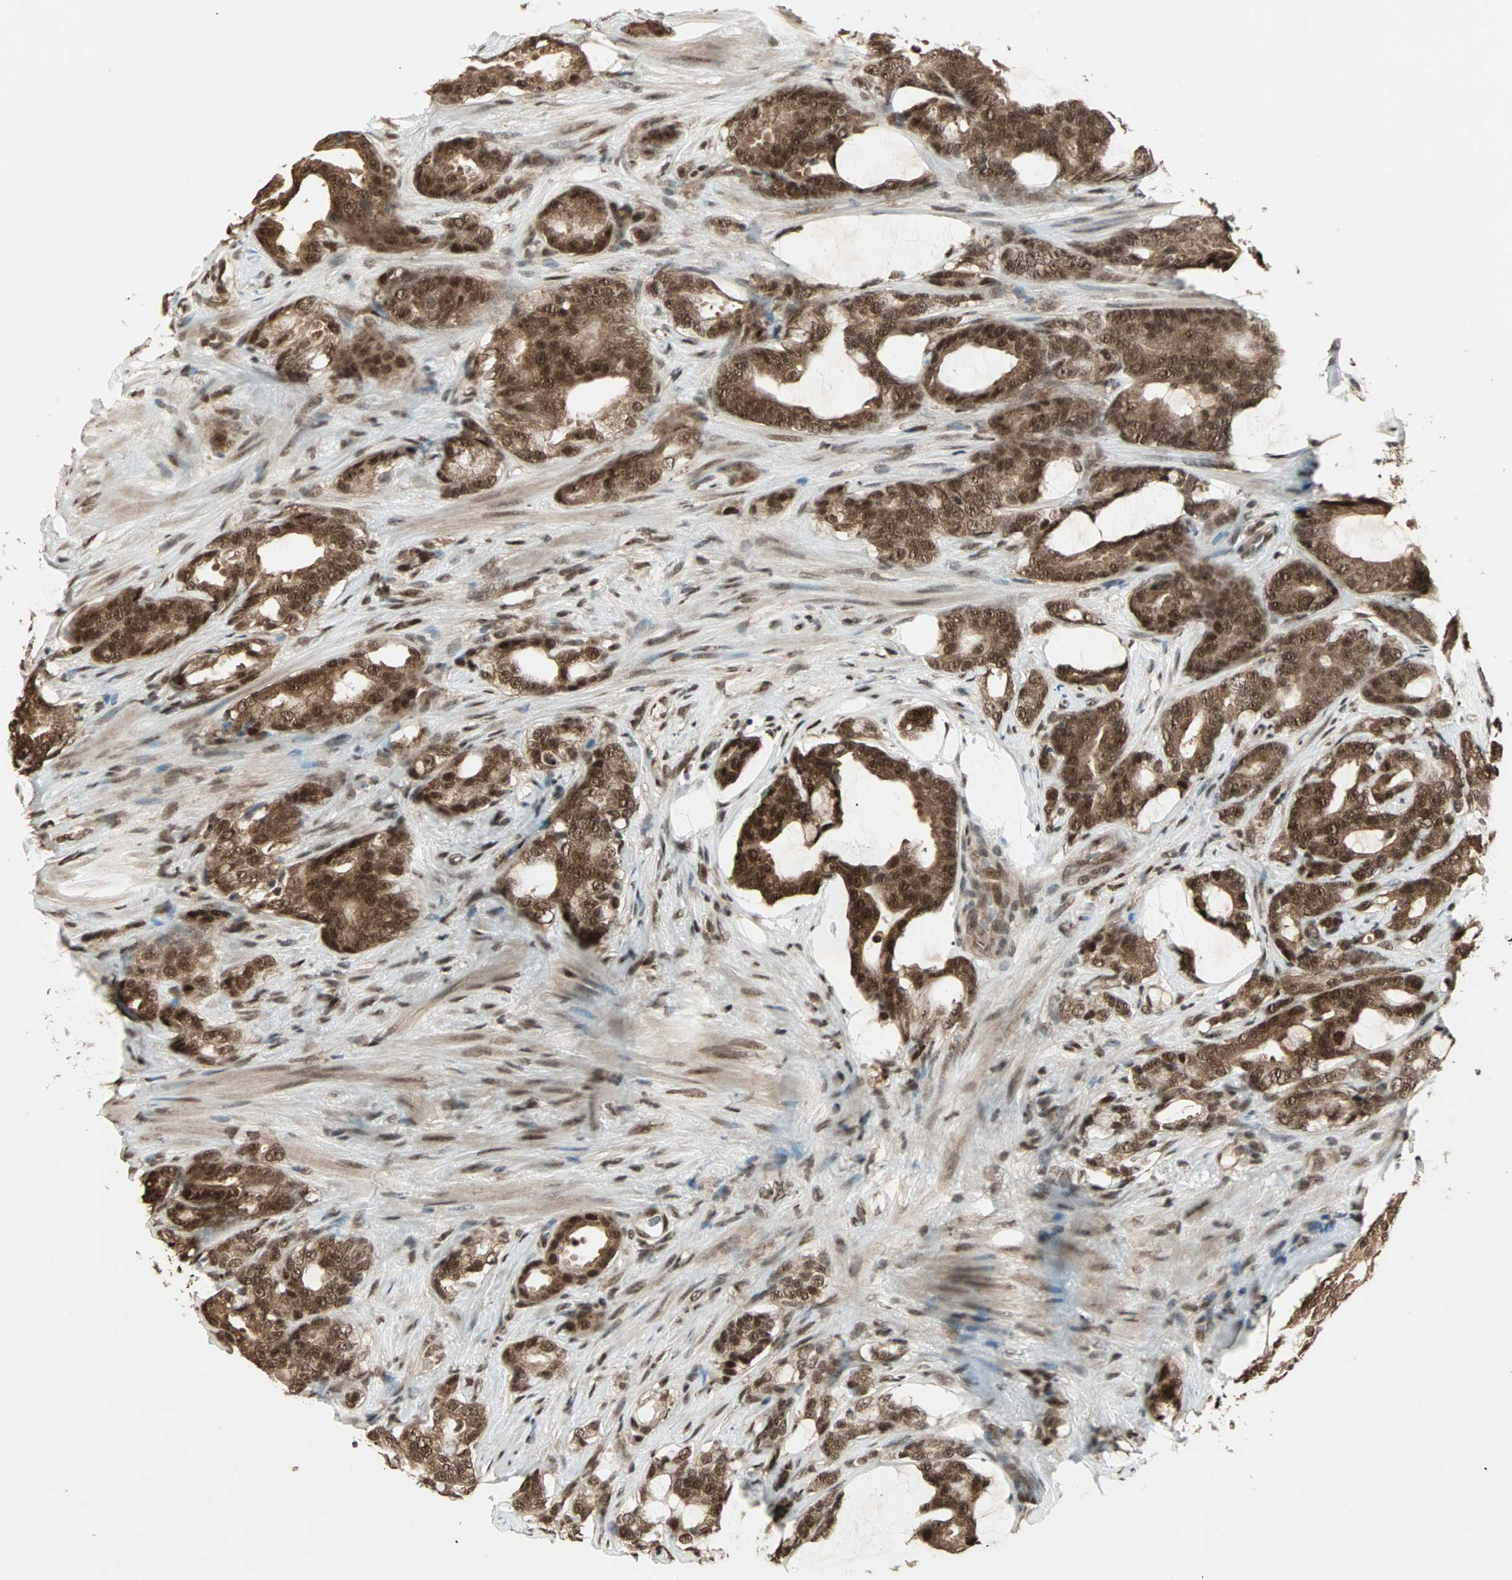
{"staining": {"intensity": "strong", "quantity": ">75%", "location": "cytoplasmic/membranous,nuclear"}, "tissue": "prostate cancer", "cell_type": "Tumor cells", "image_type": "cancer", "snomed": [{"axis": "morphology", "description": "Adenocarcinoma, Low grade"}, {"axis": "topography", "description": "Prostate"}], "caption": "Approximately >75% of tumor cells in prostate low-grade adenocarcinoma demonstrate strong cytoplasmic/membranous and nuclear protein positivity as visualized by brown immunohistochemical staining.", "gene": "ZNF44", "patient": {"sex": "male", "age": 58}}